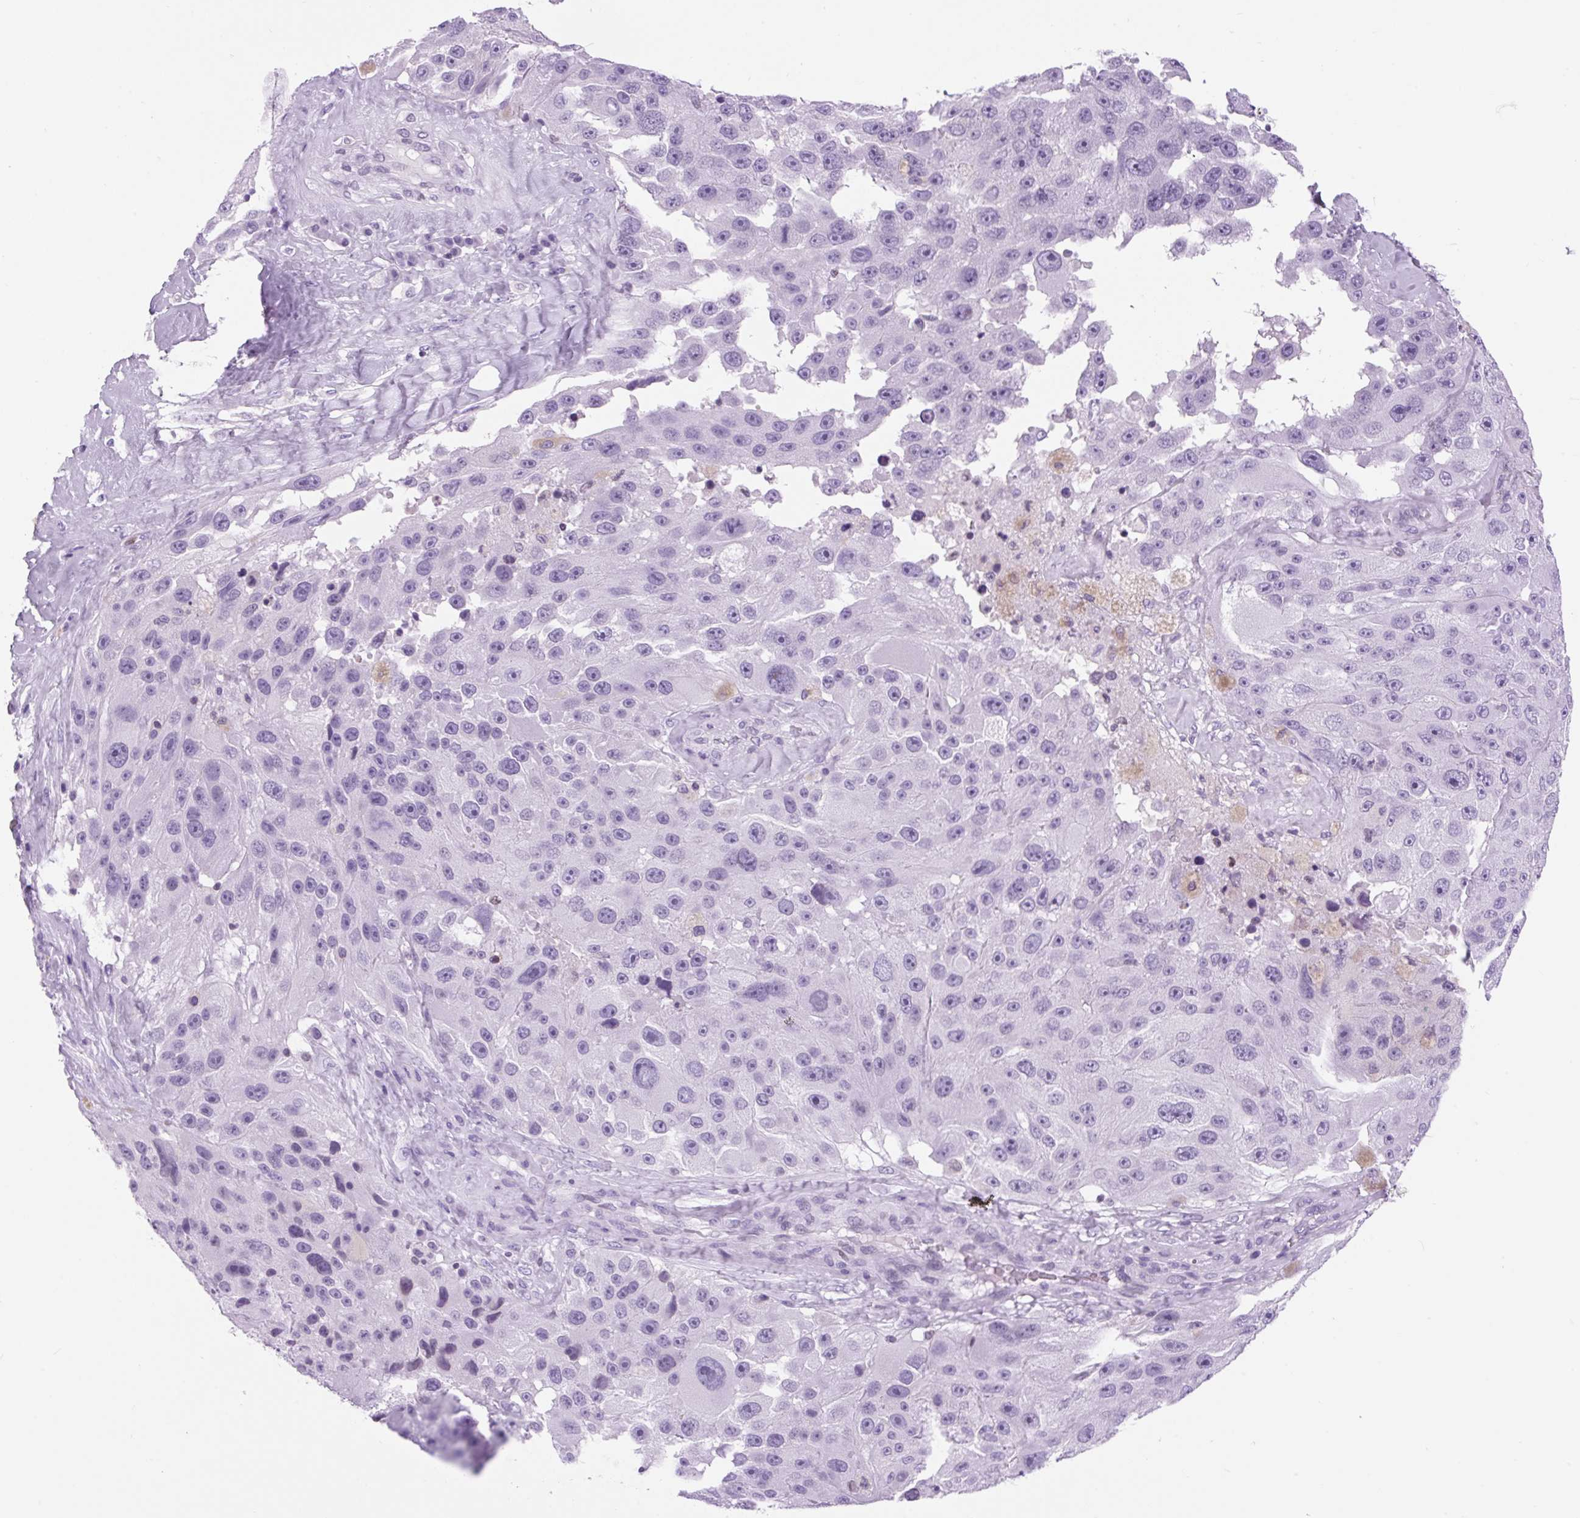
{"staining": {"intensity": "negative", "quantity": "none", "location": "none"}, "tissue": "melanoma", "cell_type": "Tumor cells", "image_type": "cancer", "snomed": [{"axis": "morphology", "description": "Malignant melanoma, Metastatic site"}, {"axis": "topography", "description": "Lymph node"}], "caption": "This photomicrograph is of melanoma stained with immunohistochemistry (IHC) to label a protein in brown with the nuclei are counter-stained blue. There is no positivity in tumor cells.", "gene": "VPREB1", "patient": {"sex": "male", "age": 62}}